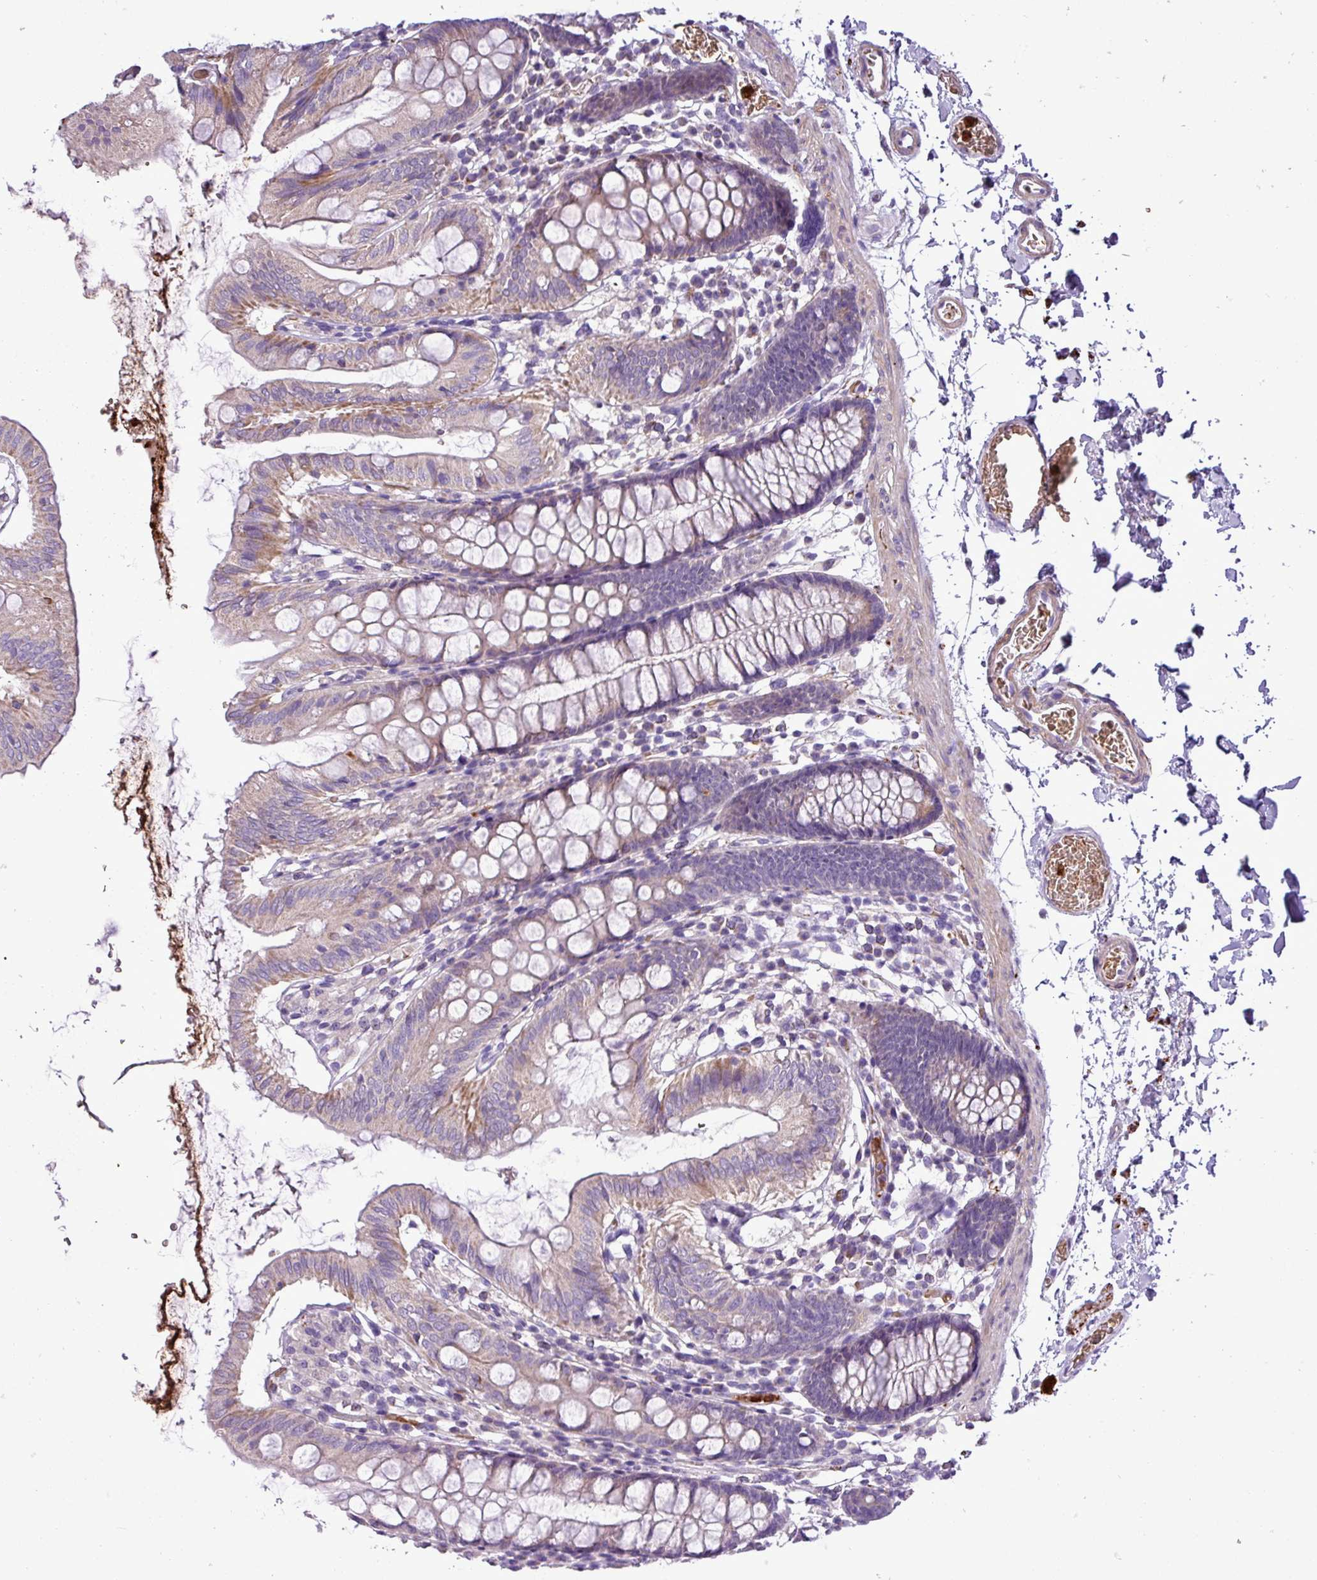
{"staining": {"intensity": "negative", "quantity": "none", "location": "none"}, "tissue": "colon", "cell_type": "Endothelial cells", "image_type": "normal", "snomed": [{"axis": "morphology", "description": "Normal tissue, NOS"}, {"axis": "topography", "description": "Colon"}], "caption": "Colon was stained to show a protein in brown. There is no significant positivity in endothelial cells. (Immunohistochemistry (ihc), brightfield microscopy, high magnification).", "gene": "MGAT4B", "patient": {"sex": "male", "age": 75}}